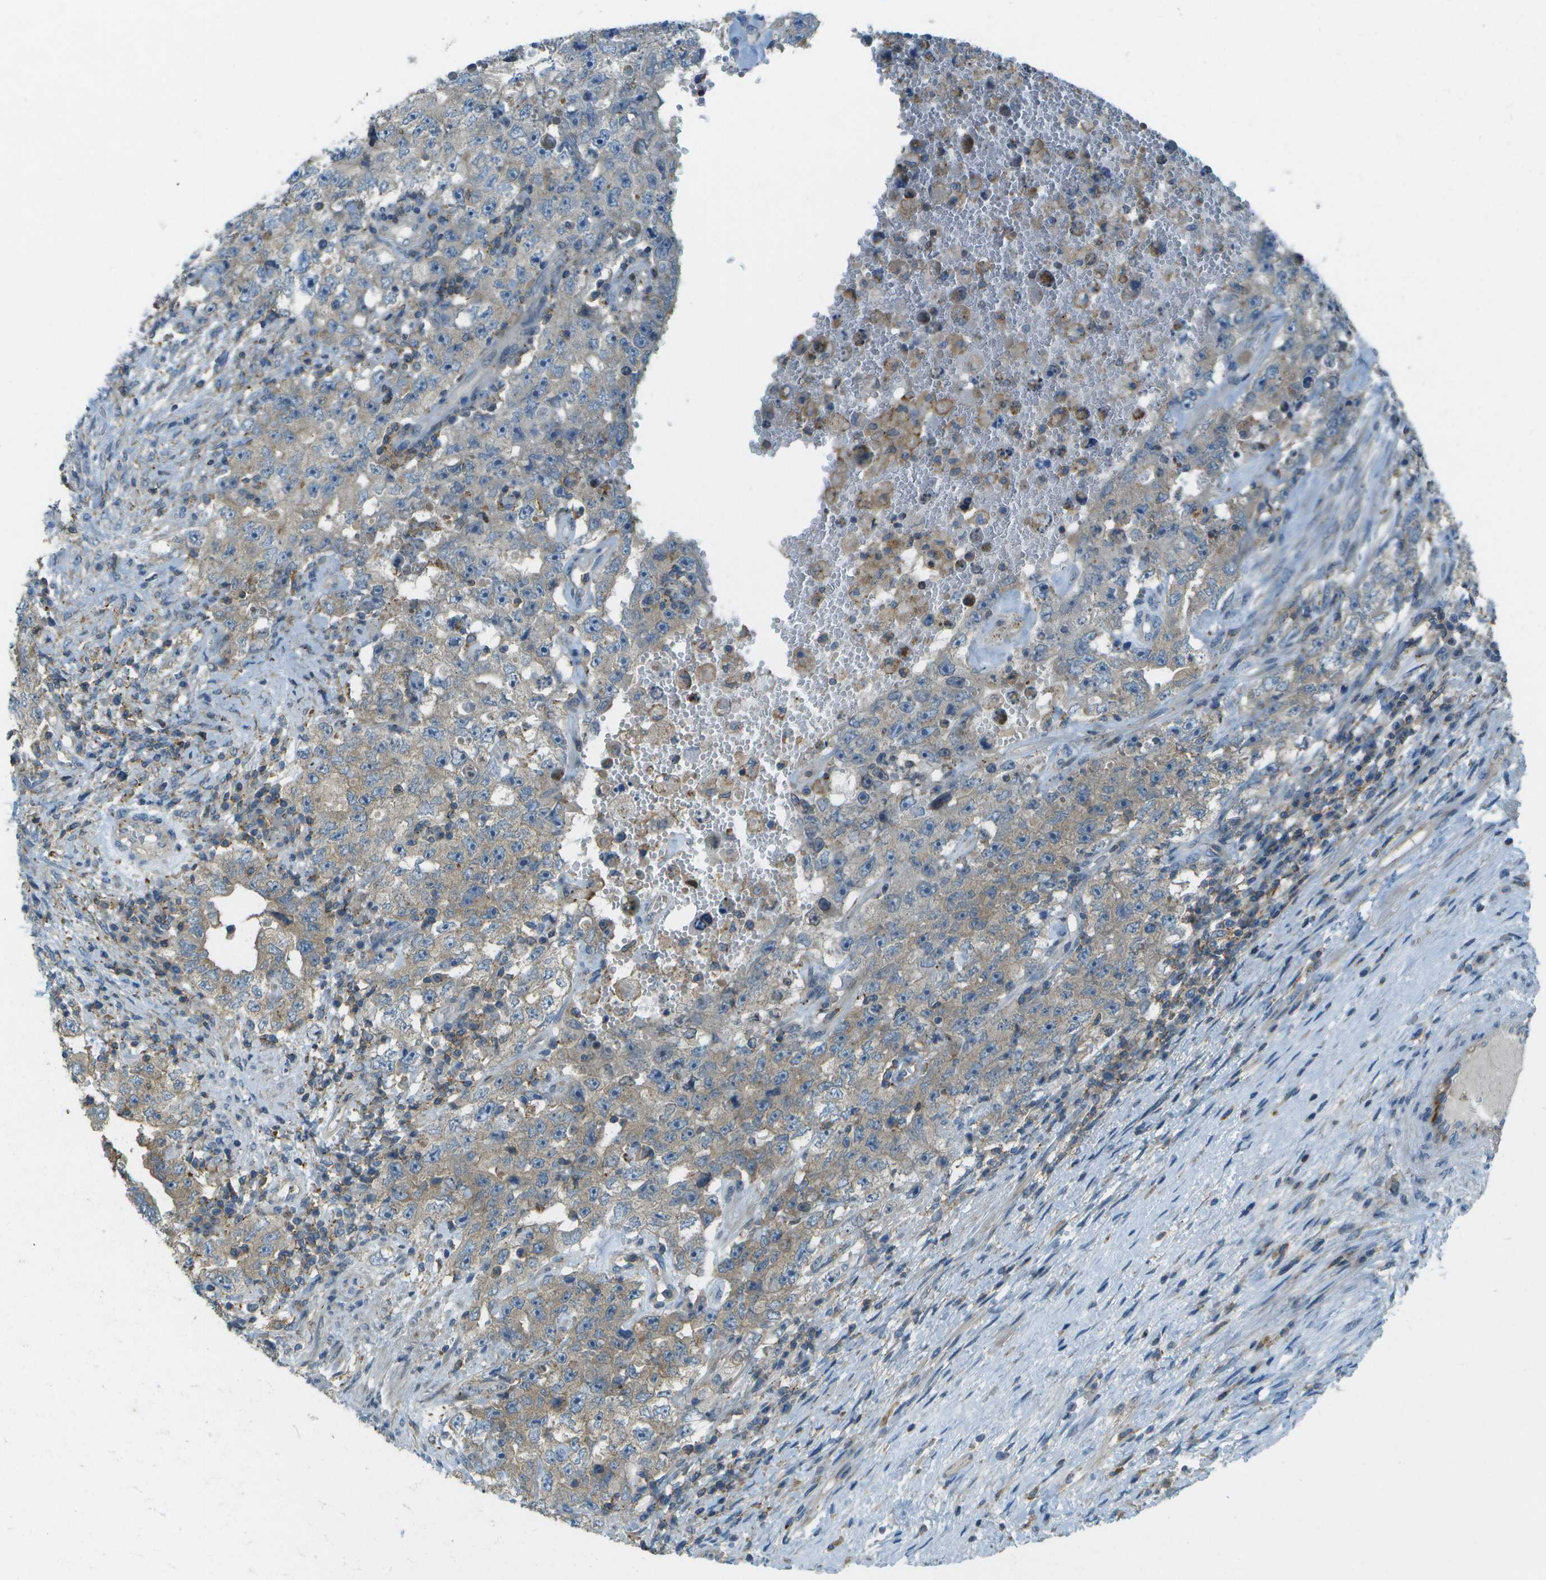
{"staining": {"intensity": "weak", "quantity": "25%-75%", "location": "cytoplasmic/membranous"}, "tissue": "testis cancer", "cell_type": "Tumor cells", "image_type": "cancer", "snomed": [{"axis": "morphology", "description": "Carcinoma, Embryonal, NOS"}, {"axis": "topography", "description": "Testis"}], "caption": "High-magnification brightfield microscopy of testis cancer (embryonal carcinoma) stained with DAB (brown) and counterstained with hematoxylin (blue). tumor cells exhibit weak cytoplasmic/membranous expression is seen in about25%-75% of cells.", "gene": "LRRC66", "patient": {"sex": "male", "age": 26}}